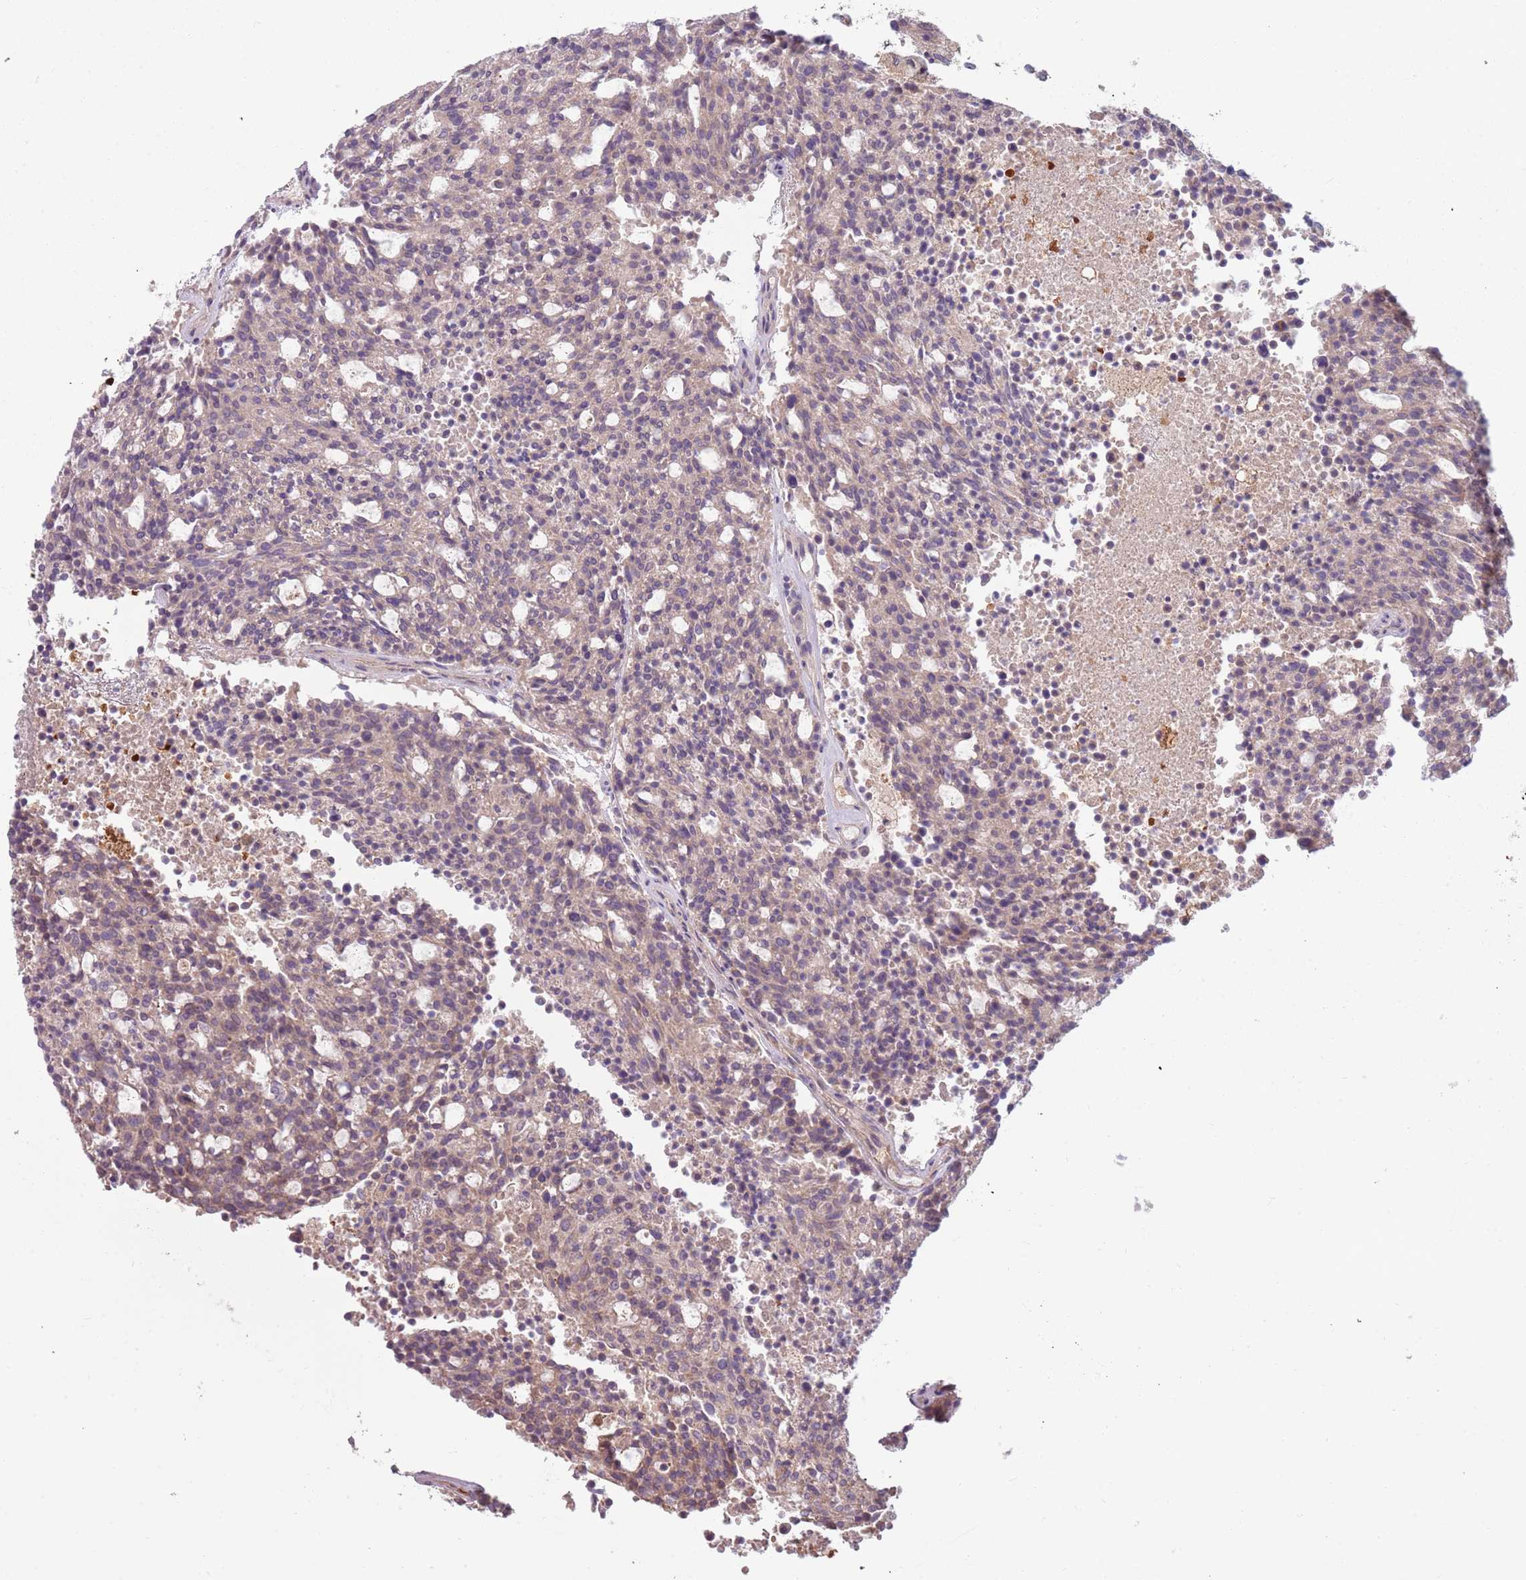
{"staining": {"intensity": "weak", "quantity": "<25%", "location": "cytoplasmic/membranous"}, "tissue": "carcinoid", "cell_type": "Tumor cells", "image_type": "cancer", "snomed": [{"axis": "morphology", "description": "Carcinoid, malignant, NOS"}, {"axis": "topography", "description": "Pancreas"}], "caption": "High magnification brightfield microscopy of malignant carcinoid stained with DAB (3,3'-diaminobenzidine) (brown) and counterstained with hematoxylin (blue): tumor cells show no significant positivity. Brightfield microscopy of immunohistochemistry (IHC) stained with DAB (brown) and hematoxylin (blue), captured at high magnification.", "gene": "HSPA14", "patient": {"sex": "female", "age": 54}}